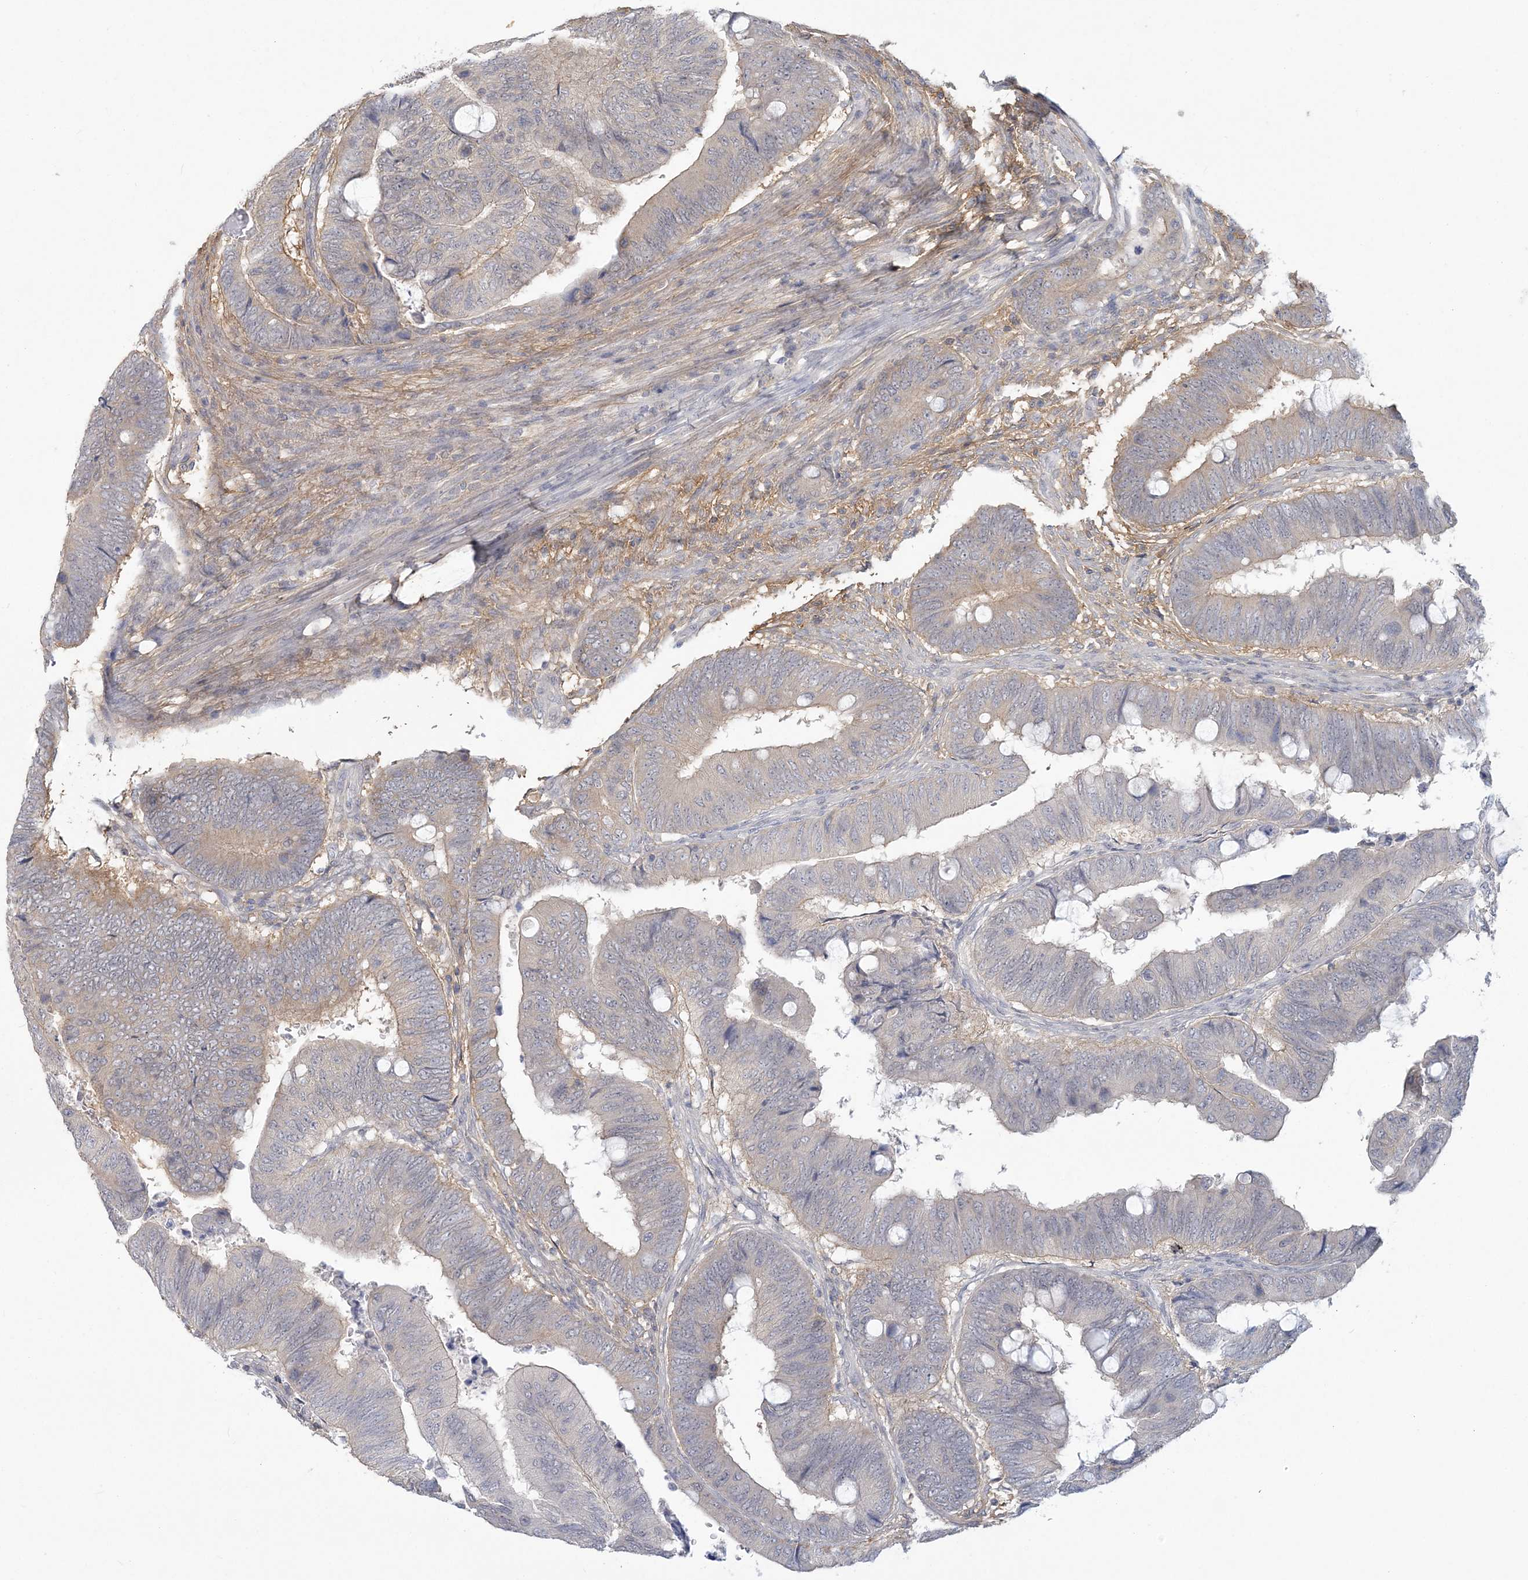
{"staining": {"intensity": "weak", "quantity": "<25%", "location": "cytoplasmic/membranous"}, "tissue": "colorectal cancer", "cell_type": "Tumor cells", "image_type": "cancer", "snomed": [{"axis": "morphology", "description": "Normal tissue, NOS"}, {"axis": "morphology", "description": "Adenocarcinoma, NOS"}, {"axis": "topography", "description": "Rectum"}, {"axis": "topography", "description": "Peripheral nerve tissue"}], "caption": "High power microscopy micrograph of an immunohistochemistry (IHC) micrograph of adenocarcinoma (colorectal), revealing no significant staining in tumor cells. Brightfield microscopy of immunohistochemistry stained with DAB (3,3'-diaminobenzidine) (brown) and hematoxylin (blue), captured at high magnification.", "gene": "ANKS1A", "patient": {"sex": "male", "age": 92}}